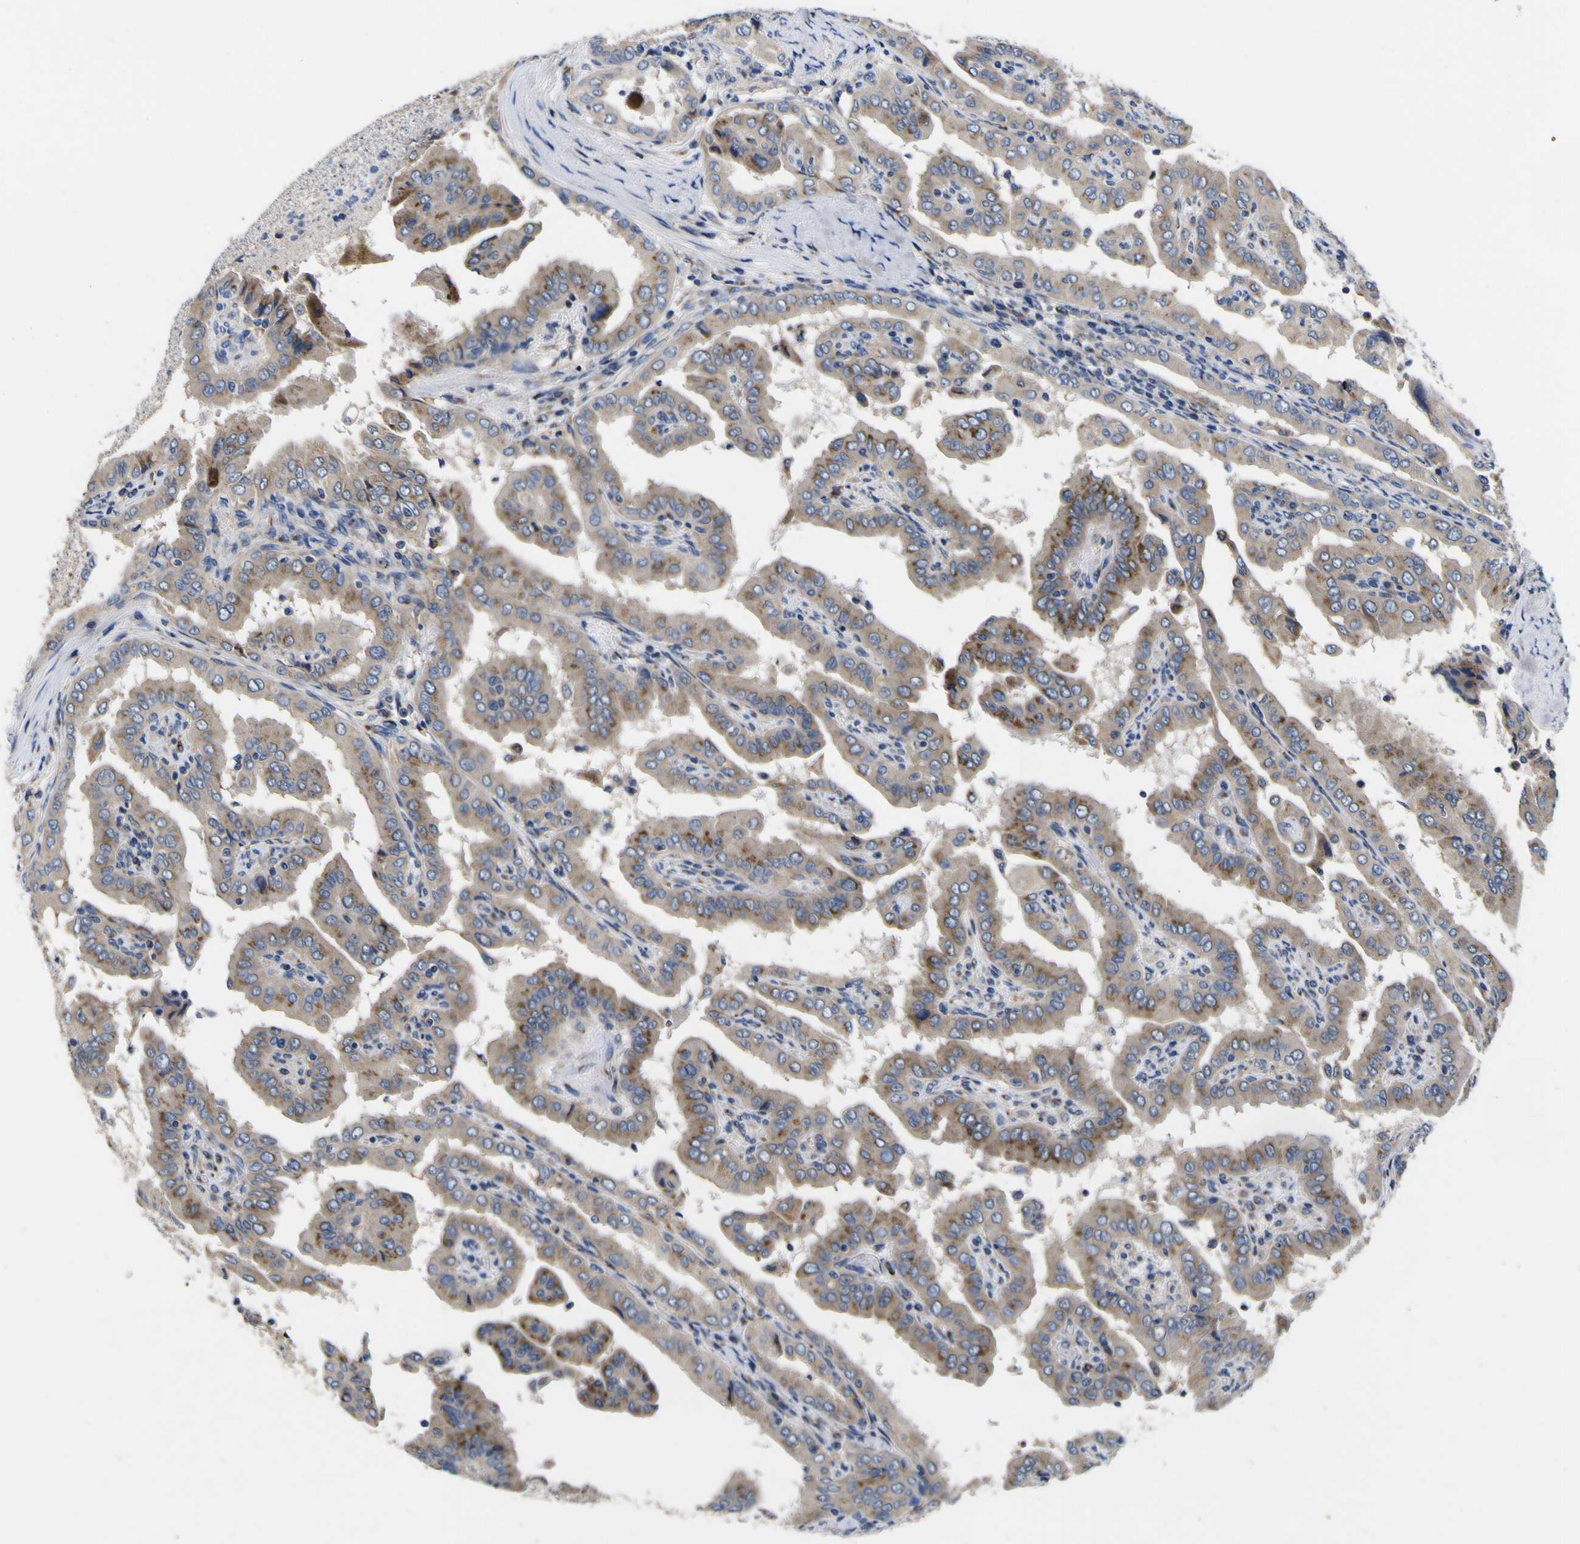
{"staining": {"intensity": "moderate", "quantity": ">75%", "location": "cytoplasmic/membranous"}, "tissue": "thyroid cancer", "cell_type": "Tumor cells", "image_type": "cancer", "snomed": [{"axis": "morphology", "description": "Papillary adenocarcinoma, NOS"}, {"axis": "topography", "description": "Thyroid gland"}], "caption": "Protein expression analysis of thyroid cancer displays moderate cytoplasmic/membranous expression in approximately >75% of tumor cells. The staining was performed using DAB, with brown indicating positive protein expression. Nuclei are stained blue with hematoxylin.", "gene": "COA1", "patient": {"sex": "male", "age": 33}}